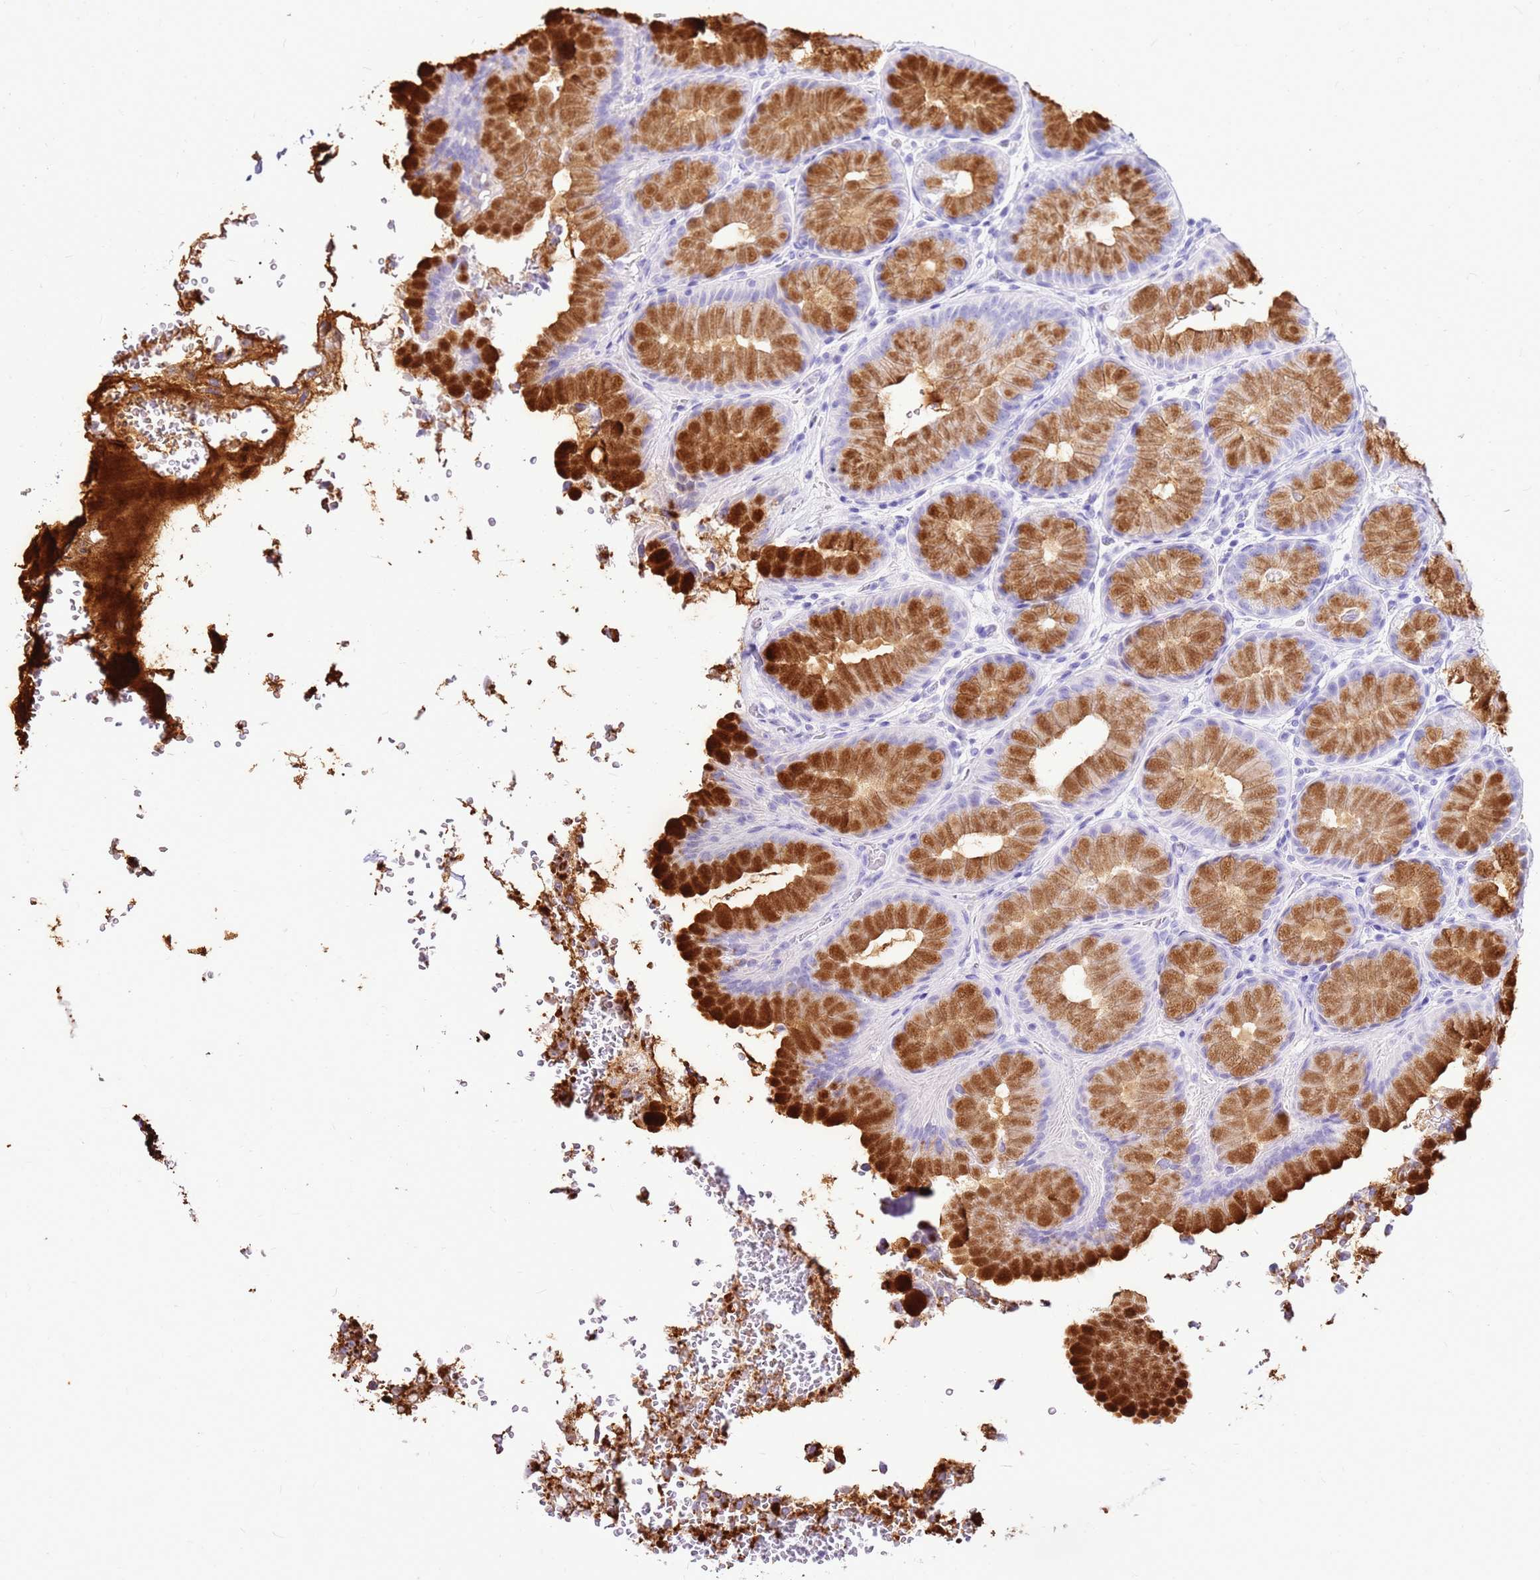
{"staining": {"intensity": "strong", "quantity": "<25%", "location": "cytoplasmic/membranous"}, "tissue": "stomach", "cell_type": "Glandular cells", "image_type": "normal", "snomed": [{"axis": "morphology", "description": "Normal tissue, NOS"}, {"axis": "topography", "description": "Stomach, upper"}, {"axis": "topography", "description": "Stomach, lower"}], "caption": "This is an image of IHC staining of normal stomach, which shows strong expression in the cytoplasmic/membranous of glandular cells.", "gene": "DCDC2B", "patient": {"sex": "male", "age": 67}}